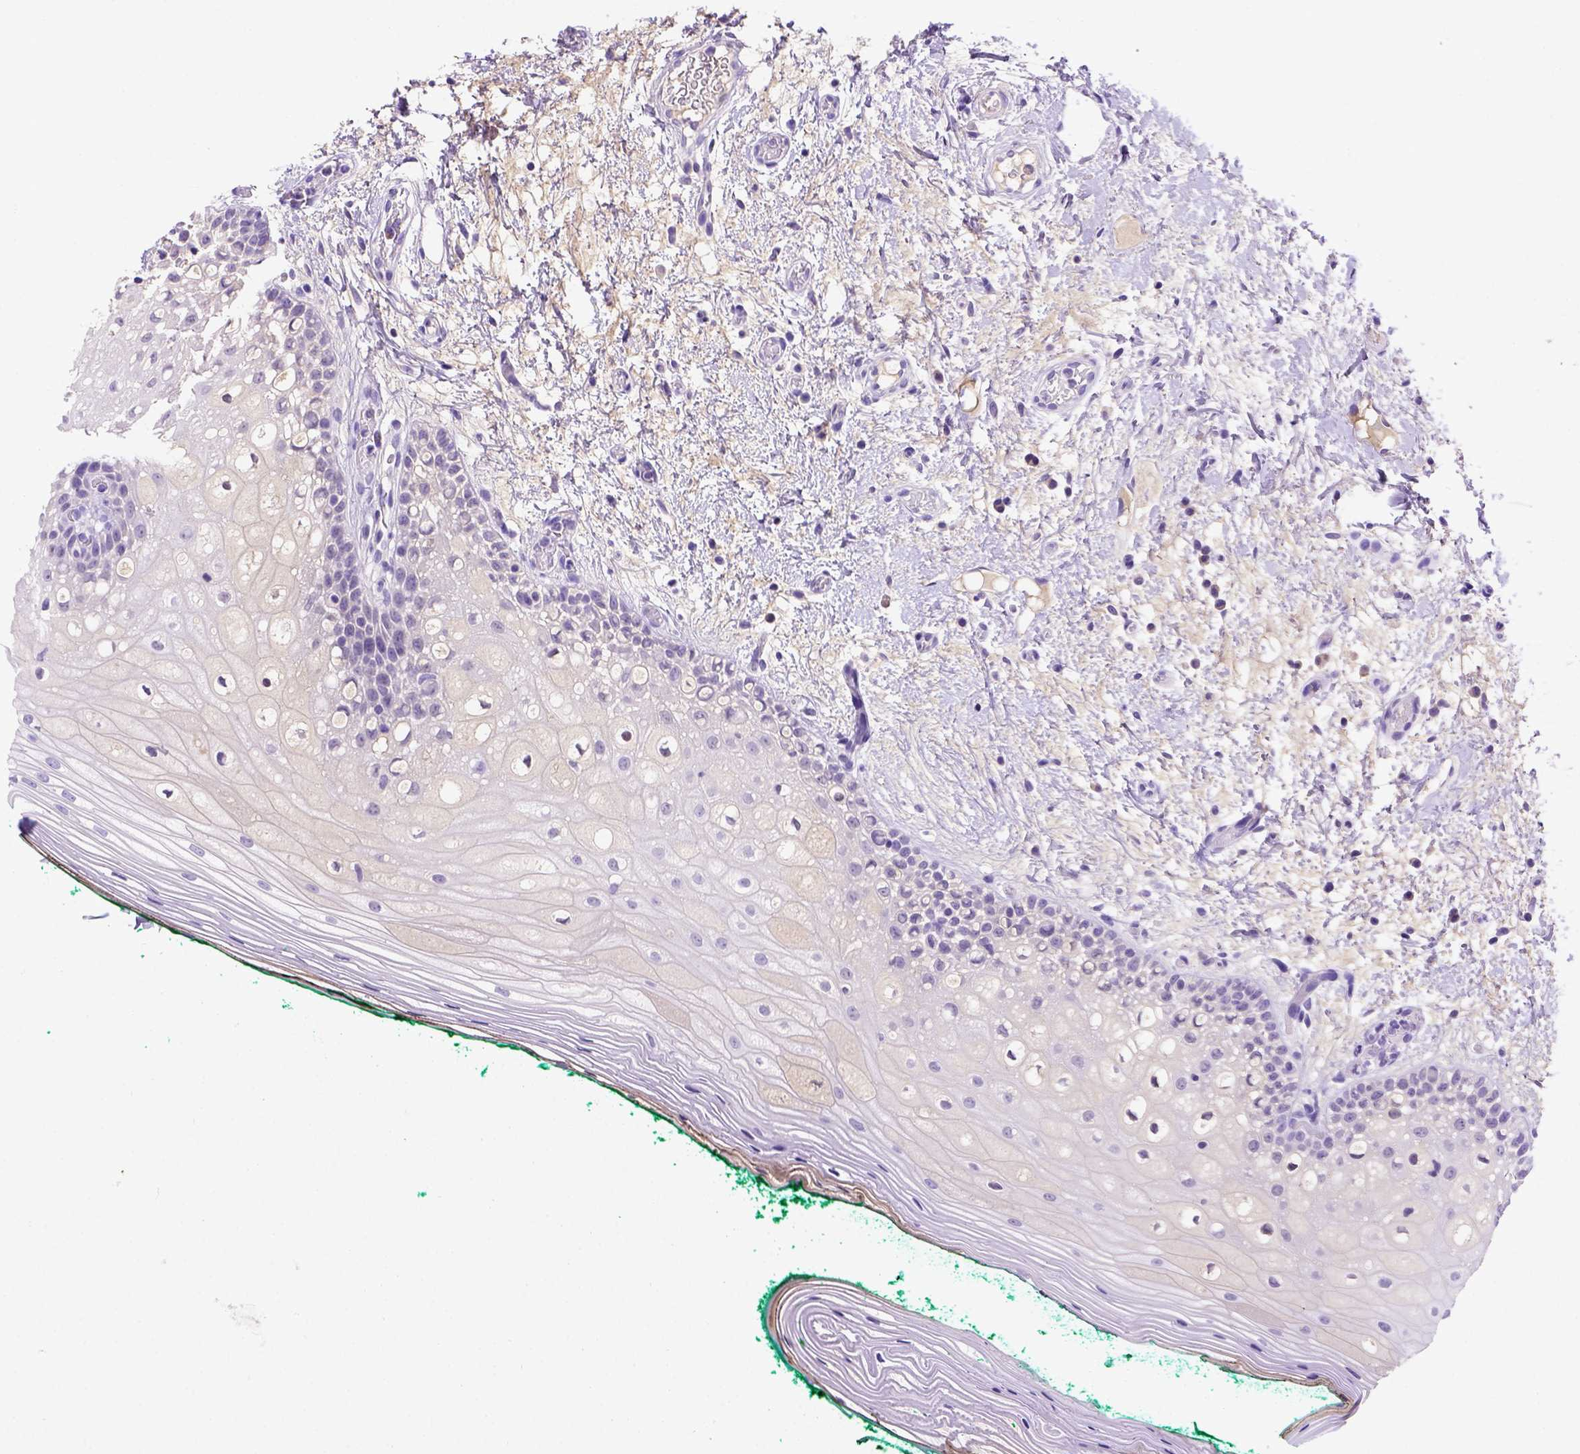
{"staining": {"intensity": "negative", "quantity": "none", "location": "none"}, "tissue": "oral mucosa", "cell_type": "Squamous epithelial cells", "image_type": "normal", "snomed": [{"axis": "morphology", "description": "Normal tissue, NOS"}, {"axis": "topography", "description": "Oral tissue"}], "caption": "There is no significant staining in squamous epithelial cells of oral mucosa. (DAB immunohistochemistry (IHC) visualized using brightfield microscopy, high magnification).", "gene": "FAM81B", "patient": {"sex": "female", "age": 83}}